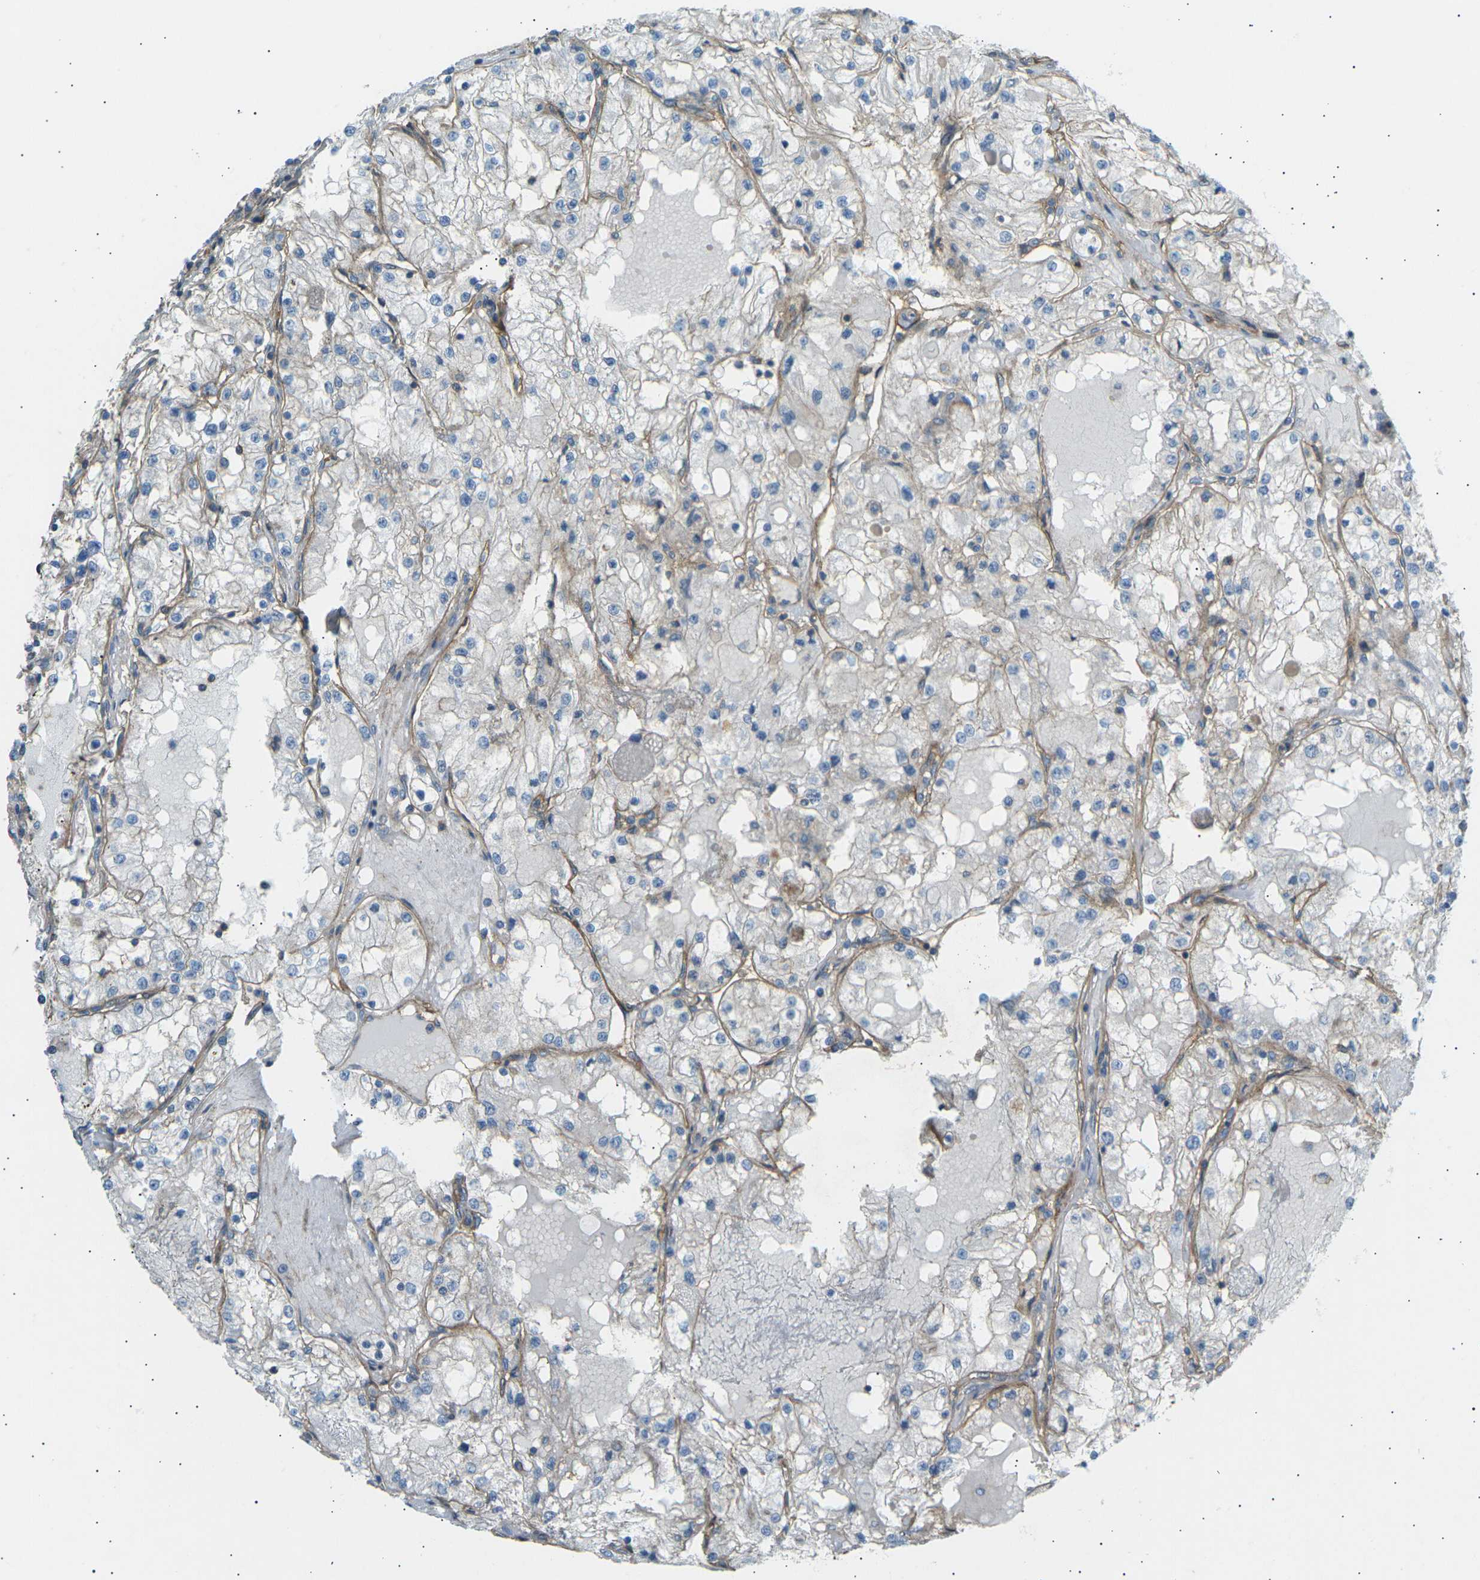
{"staining": {"intensity": "negative", "quantity": "none", "location": "none"}, "tissue": "renal cancer", "cell_type": "Tumor cells", "image_type": "cancer", "snomed": [{"axis": "morphology", "description": "Adenocarcinoma, NOS"}, {"axis": "topography", "description": "Kidney"}], "caption": "Adenocarcinoma (renal) was stained to show a protein in brown. There is no significant positivity in tumor cells.", "gene": "ATP2B4", "patient": {"sex": "male", "age": 68}}